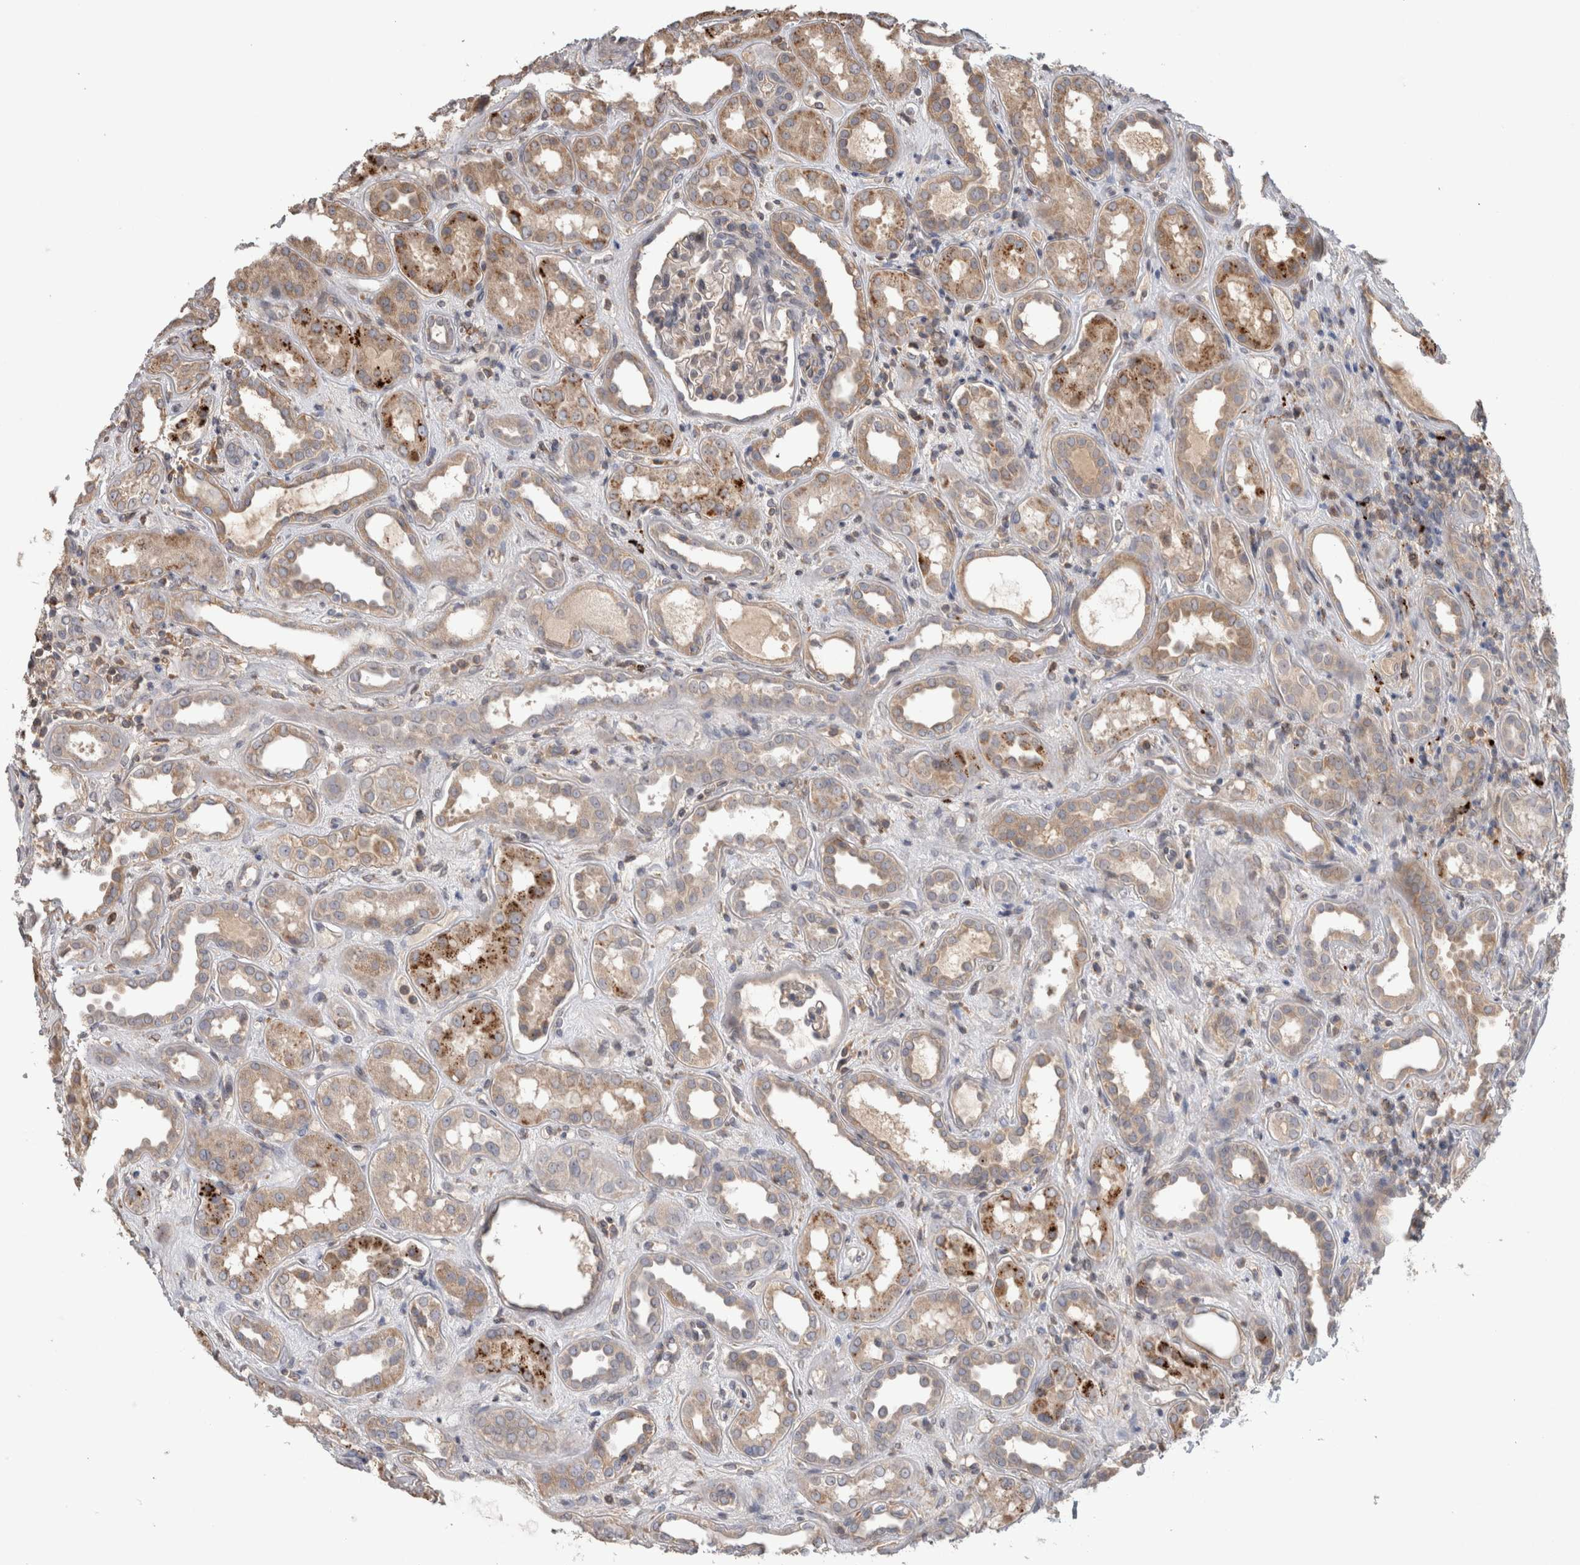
{"staining": {"intensity": "weak", "quantity": "<25%", "location": "cytoplasmic/membranous"}, "tissue": "kidney", "cell_type": "Cells in glomeruli", "image_type": "normal", "snomed": [{"axis": "morphology", "description": "Normal tissue, NOS"}, {"axis": "topography", "description": "Kidney"}], "caption": "The image exhibits no significant staining in cells in glomeruli of kidney.", "gene": "TARBP1", "patient": {"sex": "male", "age": 59}}